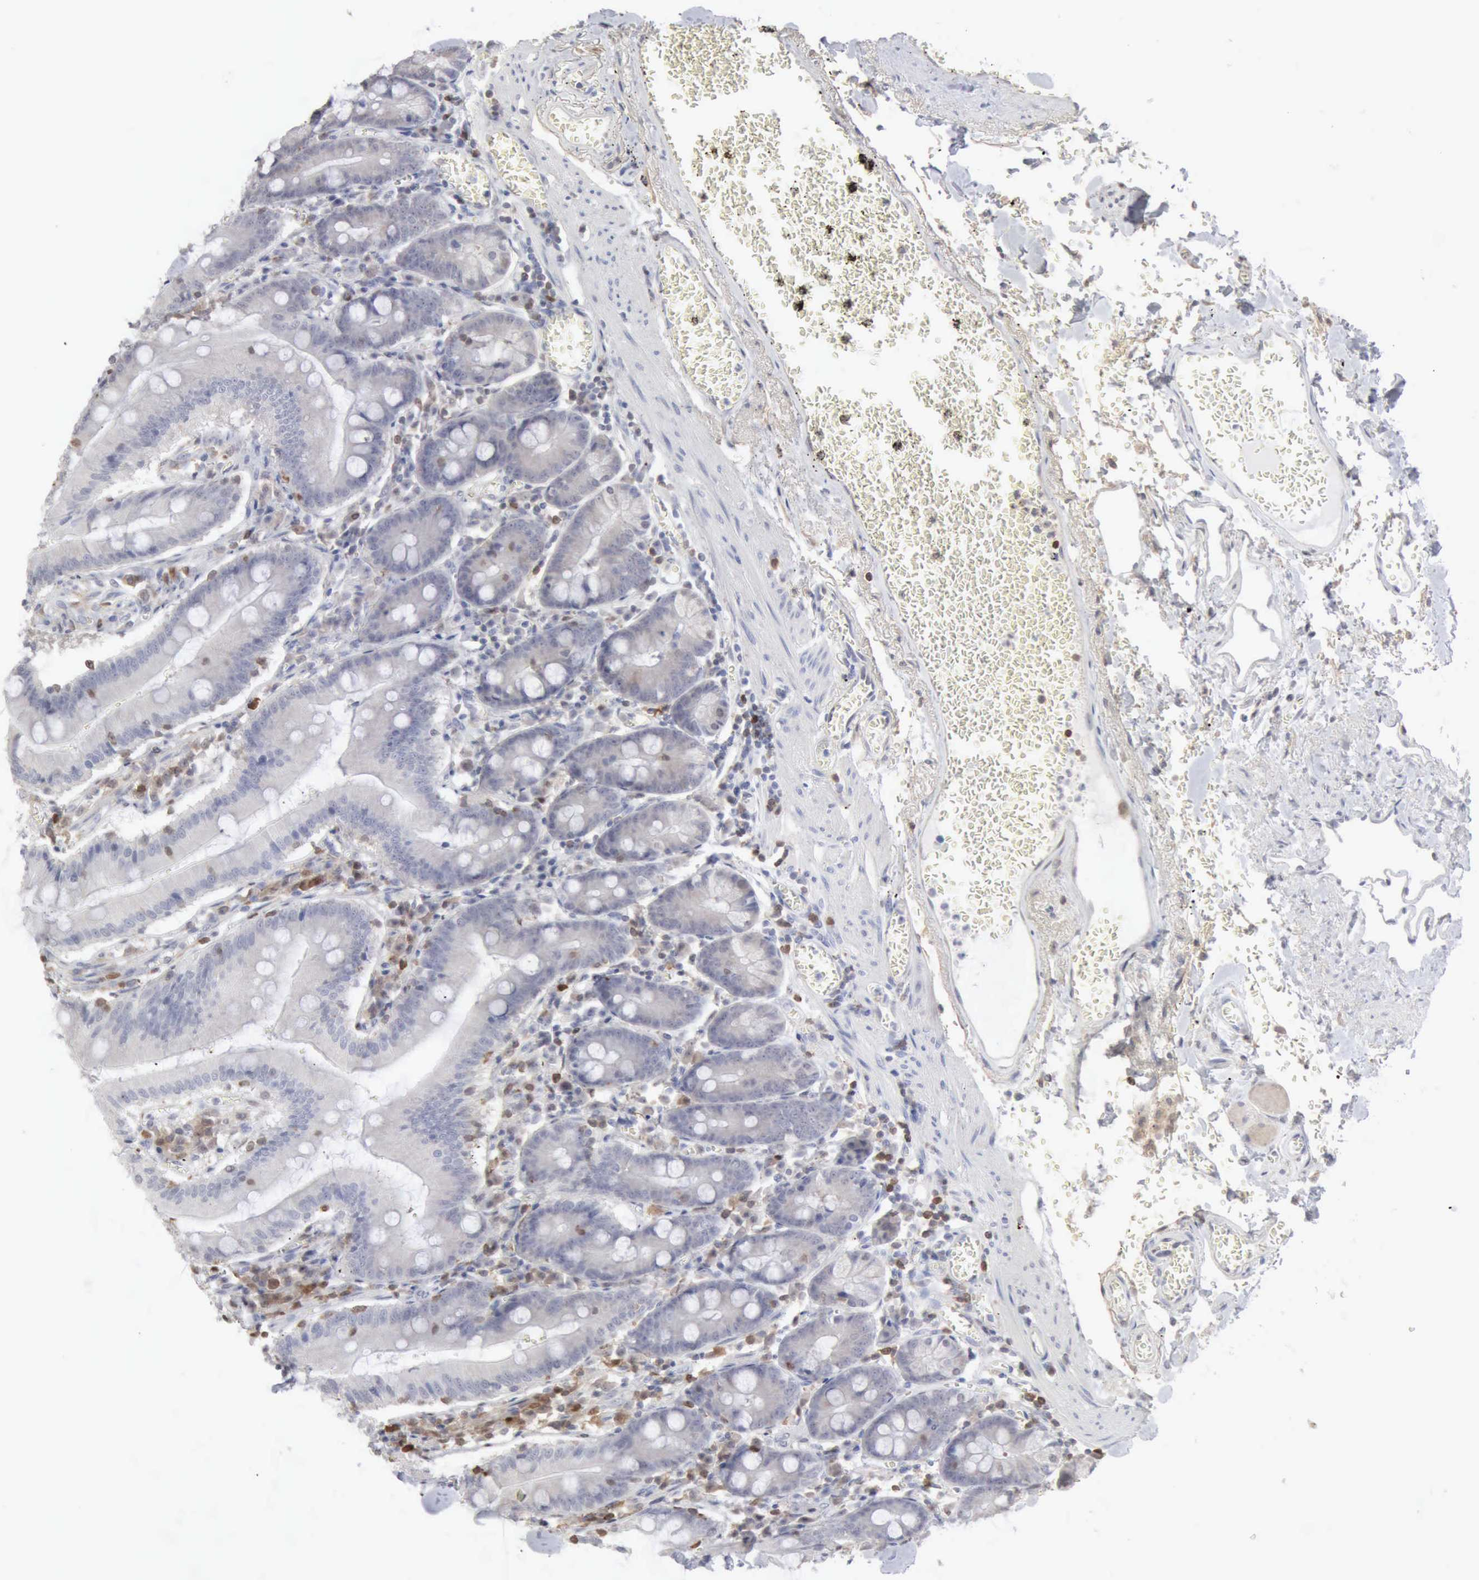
{"staining": {"intensity": "negative", "quantity": "none", "location": "none"}, "tissue": "small intestine", "cell_type": "Glandular cells", "image_type": "normal", "snomed": [{"axis": "morphology", "description": "Normal tissue, NOS"}, {"axis": "topography", "description": "Small intestine"}], "caption": "Immunohistochemistry (IHC) histopathology image of benign small intestine: small intestine stained with DAB (3,3'-diaminobenzidine) demonstrates no significant protein positivity in glandular cells.", "gene": "STAT1", "patient": {"sex": "male", "age": 71}}